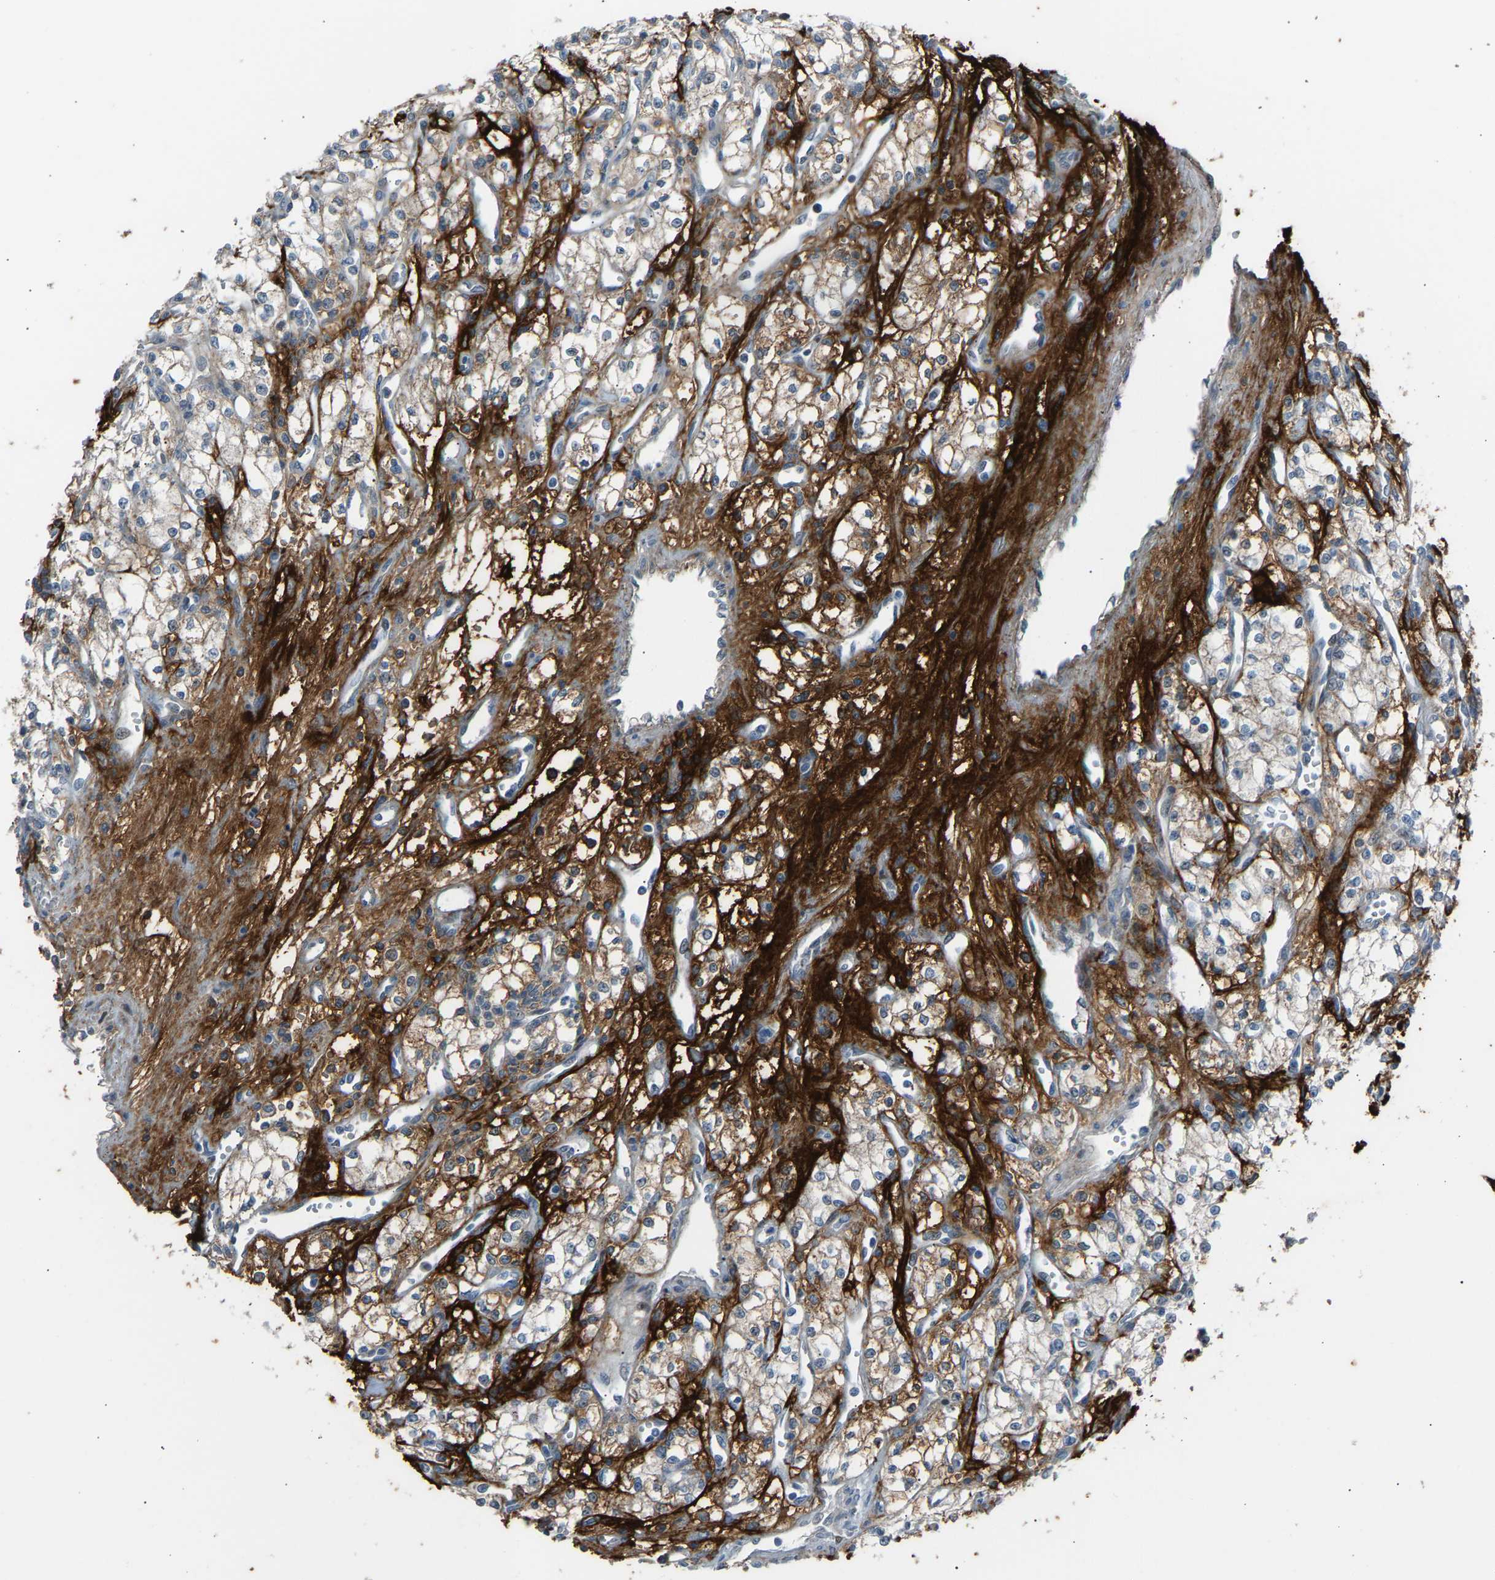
{"staining": {"intensity": "moderate", "quantity": "<25%", "location": "cytoplasmic/membranous"}, "tissue": "renal cancer", "cell_type": "Tumor cells", "image_type": "cancer", "snomed": [{"axis": "morphology", "description": "Adenocarcinoma, NOS"}, {"axis": "topography", "description": "Kidney"}], "caption": "Approximately <25% of tumor cells in human renal cancer show moderate cytoplasmic/membranous protein expression as visualized by brown immunohistochemical staining.", "gene": "VPS41", "patient": {"sex": "male", "age": 59}}